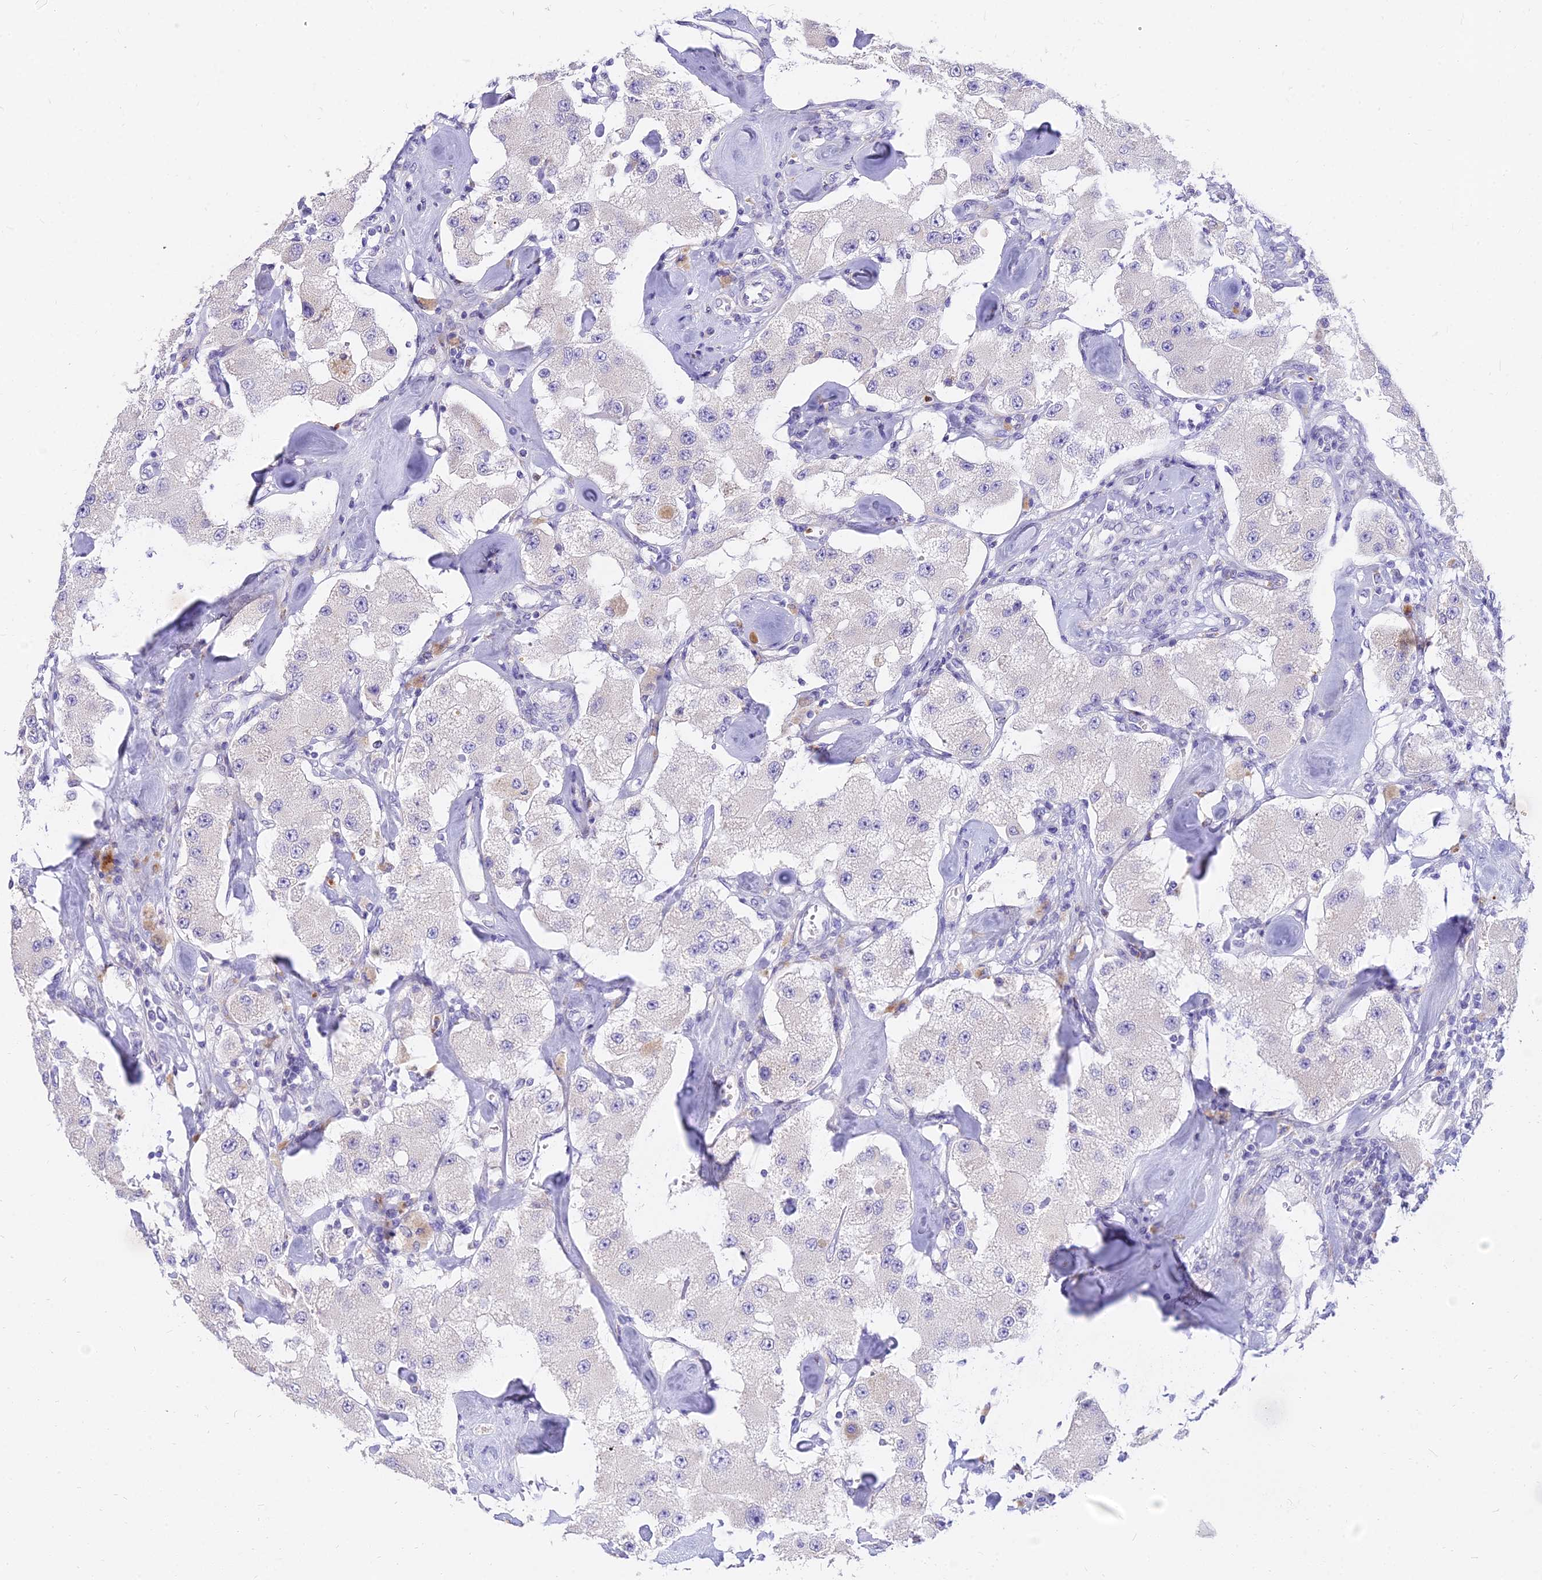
{"staining": {"intensity": "negative", "quantity": "none", "location": "none"}, "tissue": "carcinoid", "cell_type": "Tumor cells", "image_type": "cancer", "snomed": [{"axis": "morphology", "description": "Carcinoid, malignant, NOS"}, {"axis": "topography", "description": "Pancreas"}], "caption": "Immunohistochemical staining of human carcinoid displays no significant staining in tumor cells.", "gene": "VWC2L", "patient": {"sex": "male", "age": 41}}